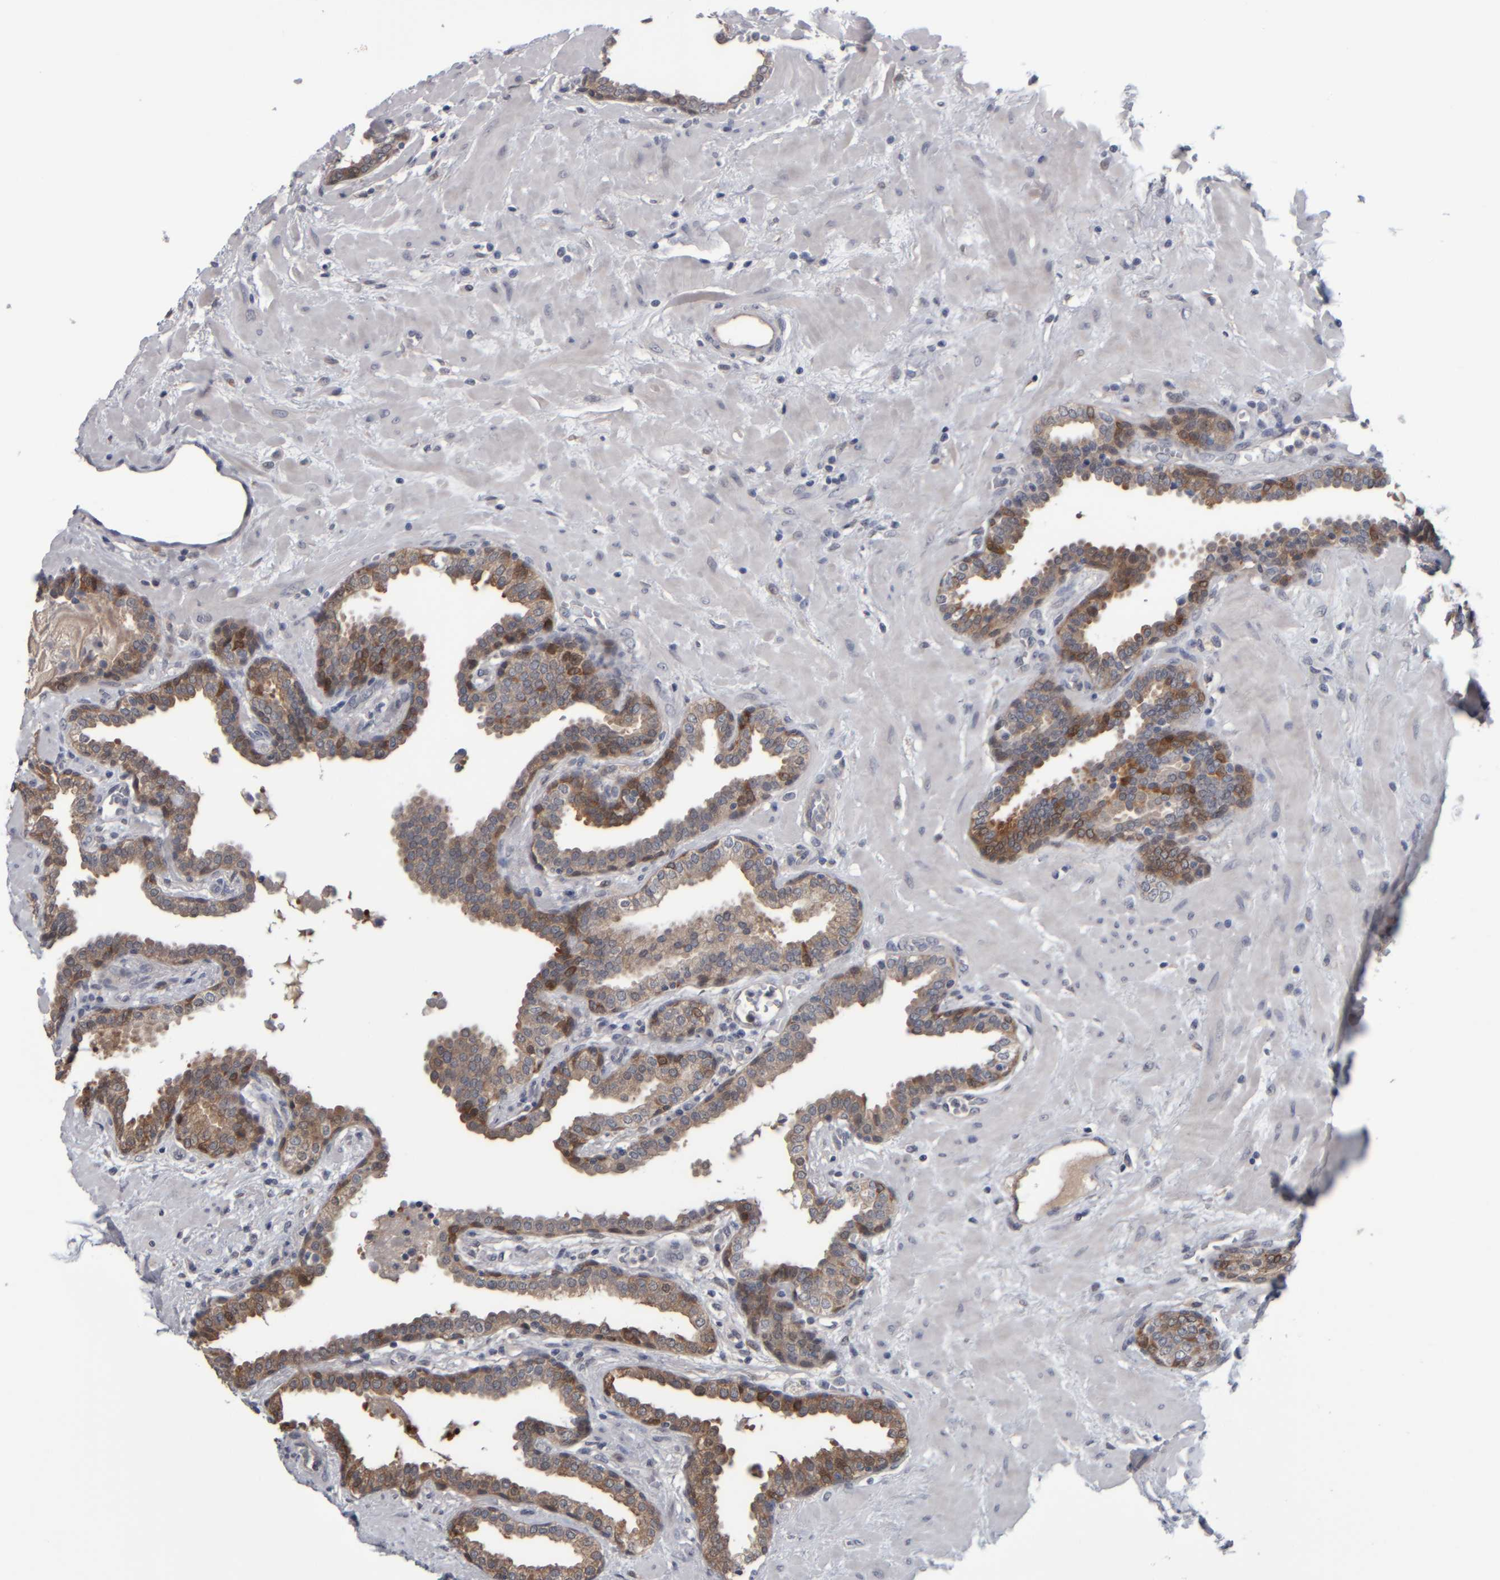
{"staining": {"intensity": "moderate", "quantity": ">75%", "location": "cytoplasmic/membranous"}, "tissue": "prostate", "cell_type": "Glandular cells", "image_type": "normal", "snomed": [{"axis": "morphology", "description": "Normal tissue, NOS"}, {"axis": "topography", "description": "Prostate"}], "caption": "Immunohistochemistry (IHC) photomicrograph of unremarkable prostate stained for a protein (brown), which shows medium levels of moderate cytoplasmic/membranous staining in about >75% of glandular cells.", "gene": "COL14A1", "patient": {"sex": "male", "age": 51}}